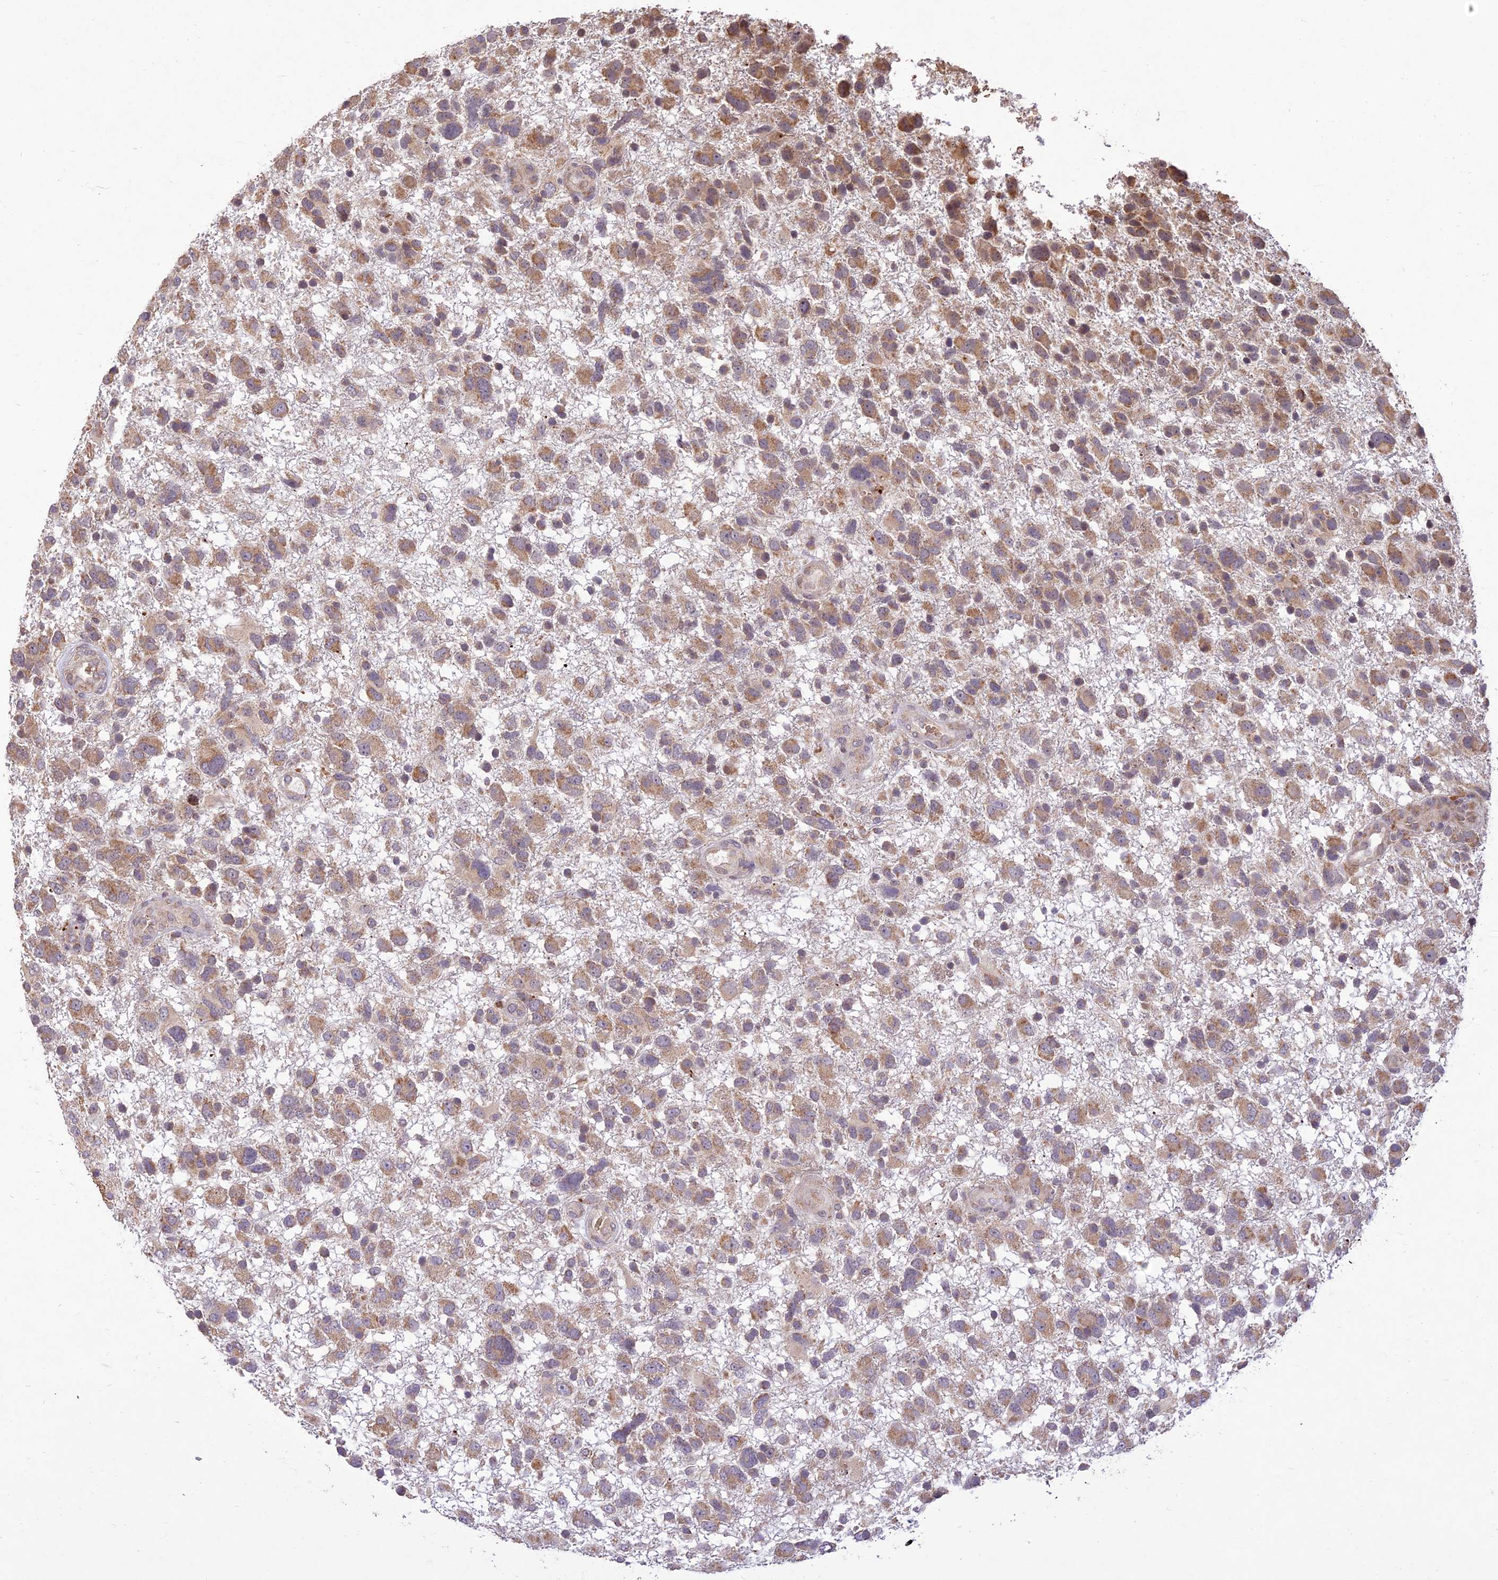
{"staining": {"intensity": "moderate", "quantity": "25%-75%", "location": "cytoplasmic/membranous"}, "tissue": "glioma", "cell_type": "Tumor cells", "image_type": "cancer", "snomed": [{"axis": "morphology", "description": "Glioma, malignant, High grade"}, {"axis": "topography", "description": "Brain"}], "caption": "Approximately 25%-75% of tumor cells in human glioma demonstrate moderate cytoplasmic/membranous protein positivity as visualized by brown immunohistochemical staining.", "gene": "PPP1R11", "patient": {"sex": "male", "age": 61}}